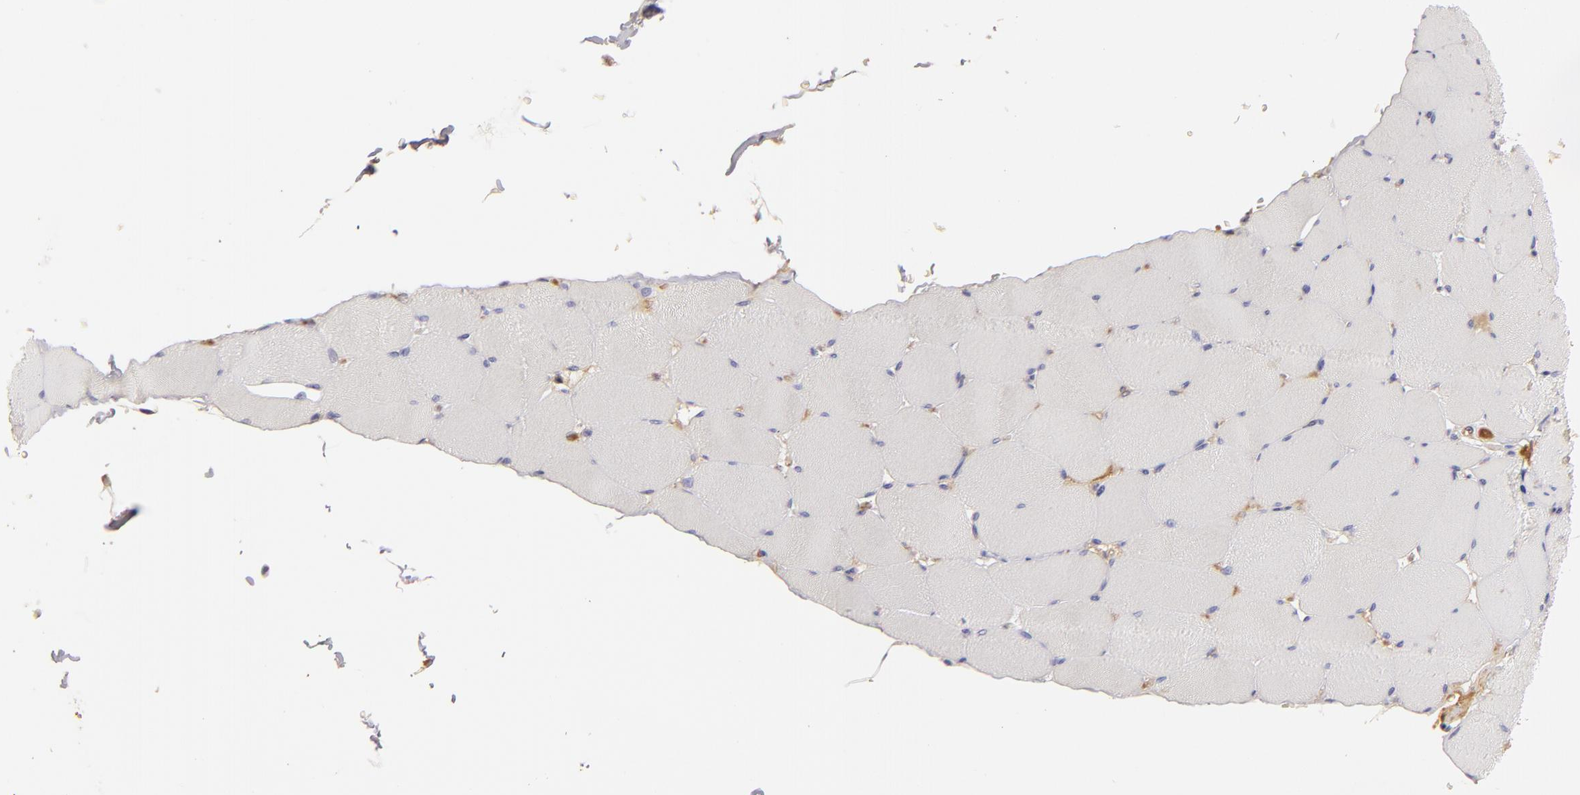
{"staining": {"intensity": "weak", "quantity": ">75%", "location": "cytoplasmic/membranous"}, "tissue": "skeletal muscle", "cell_type": "Myocytes", "image_type": "normal", "snomed": [{"axis": "morphology", "description": "Normal tissue, NOS"}, {"axis": "topography", "description": "Skeletal muscle"}], "caption": "IHC of normal human skeletal muscle demonstrates low levels of weak cytoplasmic/membranous positivity in approximately >75% of myocytes.", "gene": "CFB", "patient": {"sex": "male", "age": 62}}